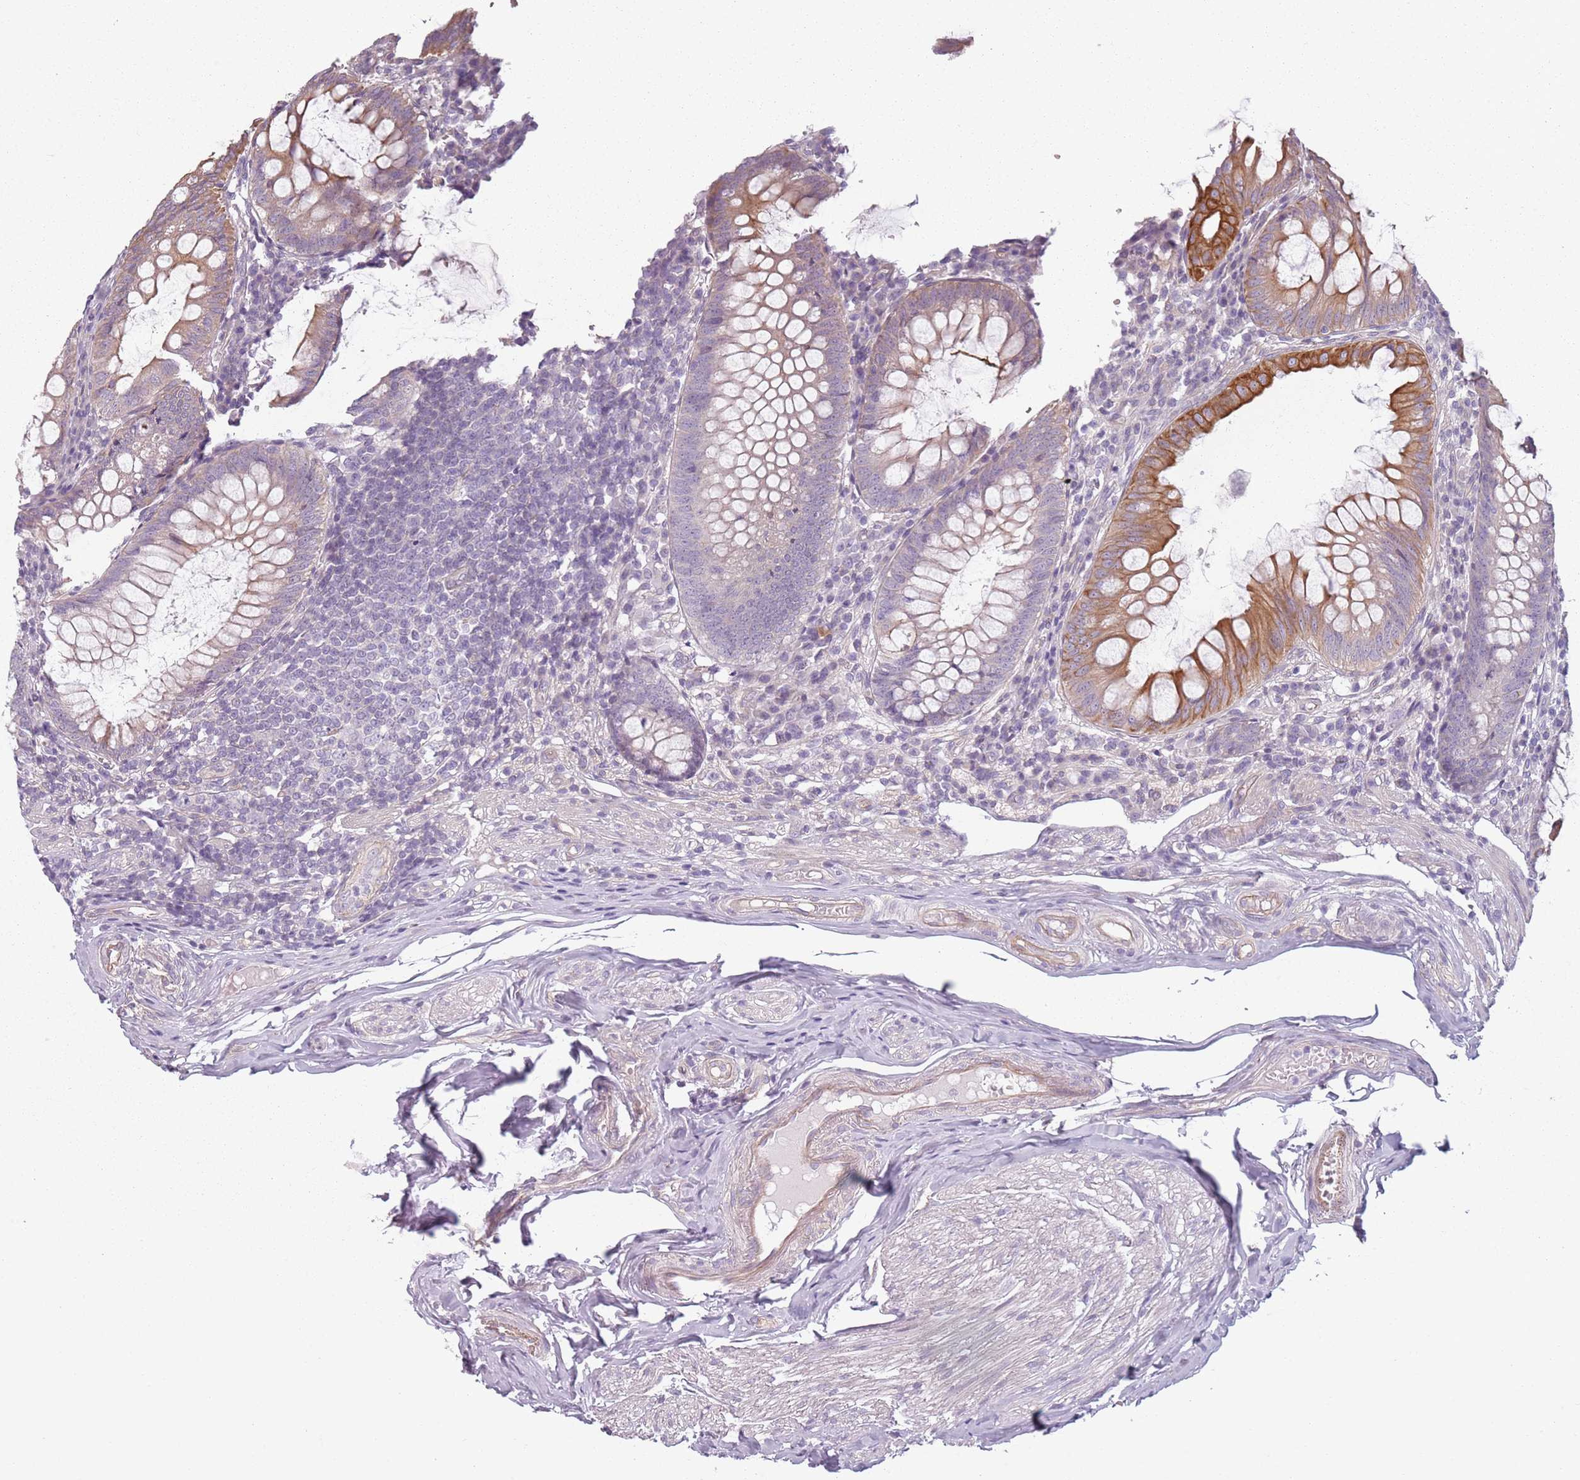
{"staining": {"intensity": "moderate", "quantity": "25%-75%", "location": "cytoplasmic/membranous"}, "tissue": "appendix", "cell_type": "Glandular cells", "image_type": "normal", "snomed": [{"axis": "morphology", "description": "Normal tissue, NOS"}, {"axis": "topography", "description": "Appendix"}], "caption": "Glandular cells exhibit moderate cytoplasmic/membranous staining in about 25%-75% of cells in unremarkable appendix.", "gene": "TLCD2", "patient": {"sex": "male", "age": 83}}